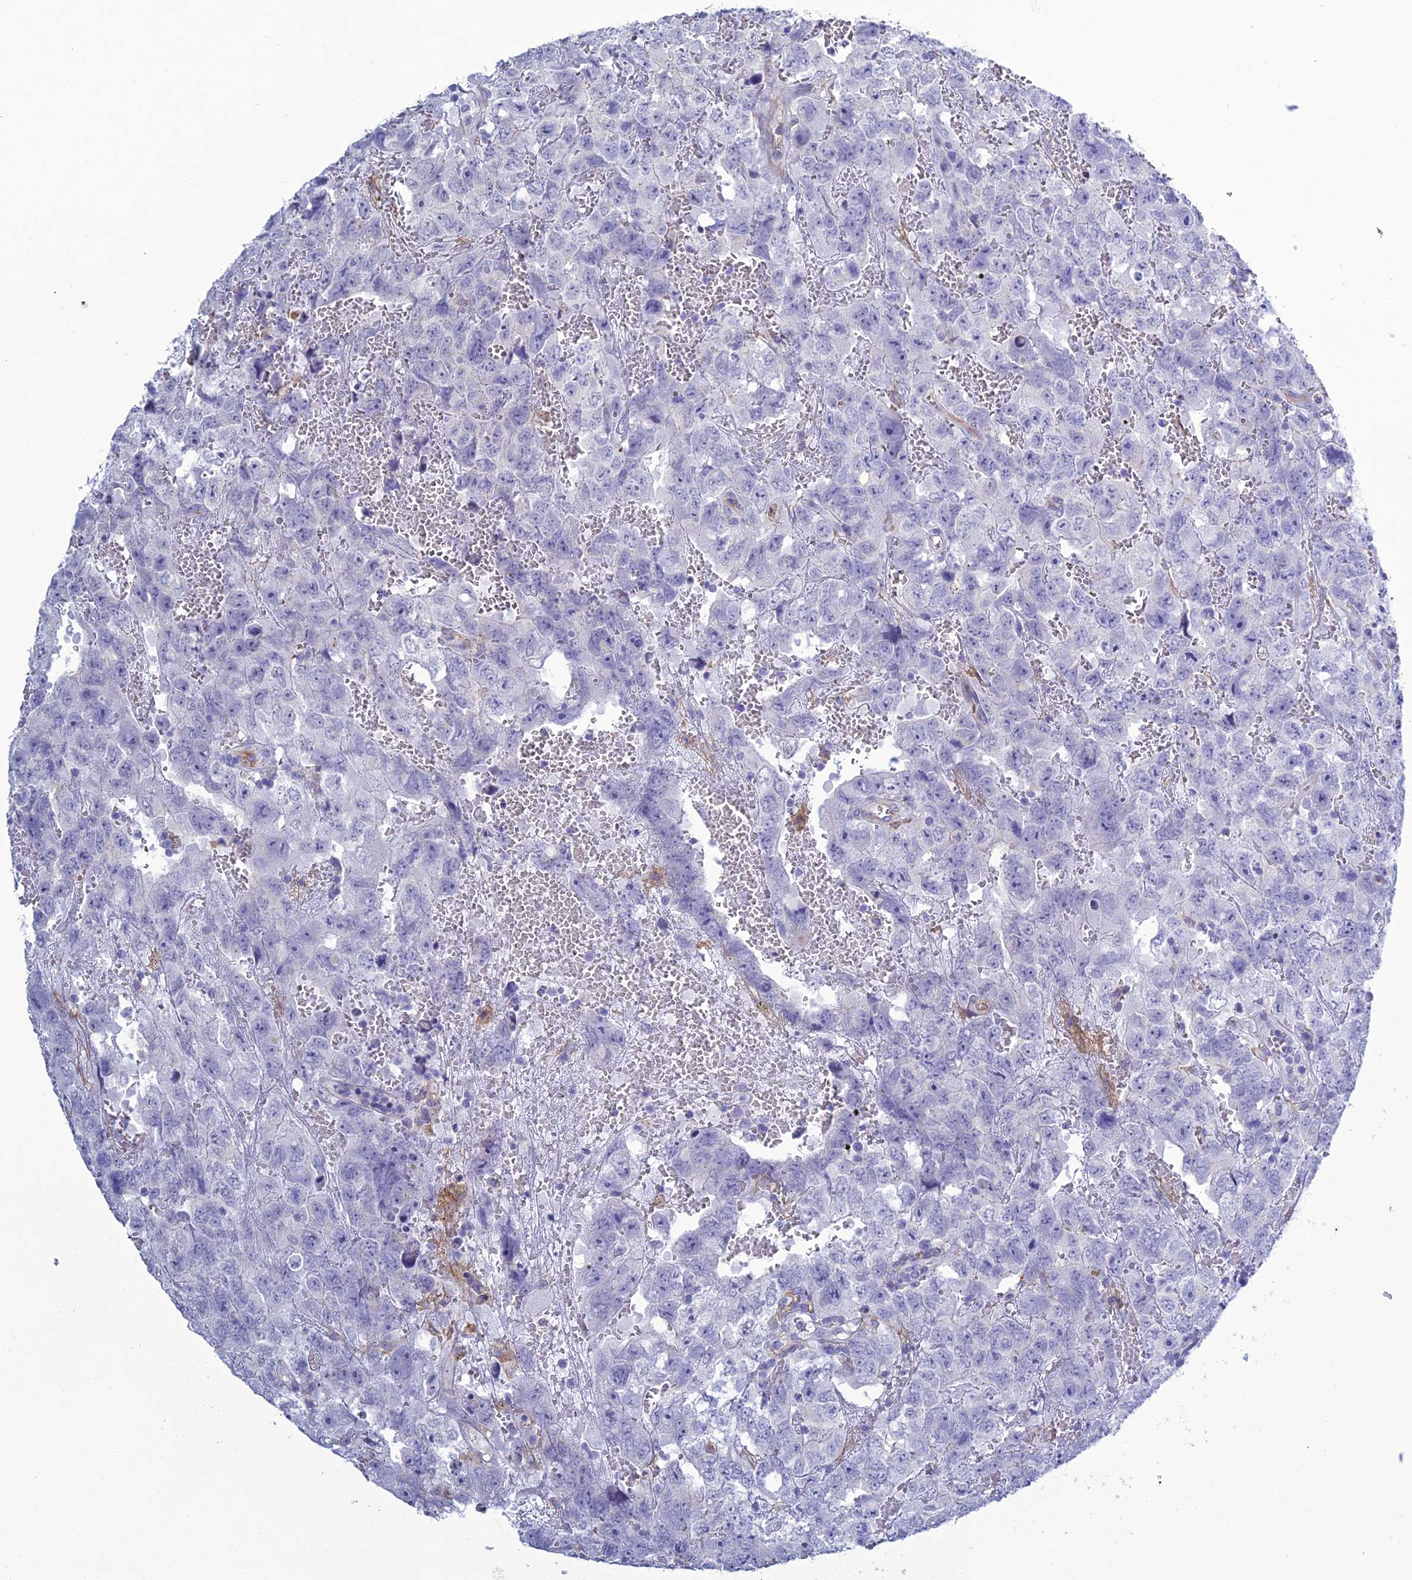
{"staining": {"intensity": "negative", "quantity": "none", "location": "none"}, "tissue": "testis cancer", "cell_type": "Tumor cells", "image_type": "cancer", "snomed": [{"axis": "morphology", "description": "Carcinoma, Embryonal, NOS"}, {"axis": "topography", "description": "Testis"}], "caption": "Tumor cells show no significant positivity in embryonal carcinoma (testis). (Stains: DAB immunohistochemistry (IHC) with hematoxylin counter stain, Microscopy: brightfield microscopy at high magnification).", "gene": "ACE", "patient": {"sex": "male", "age": 45}}